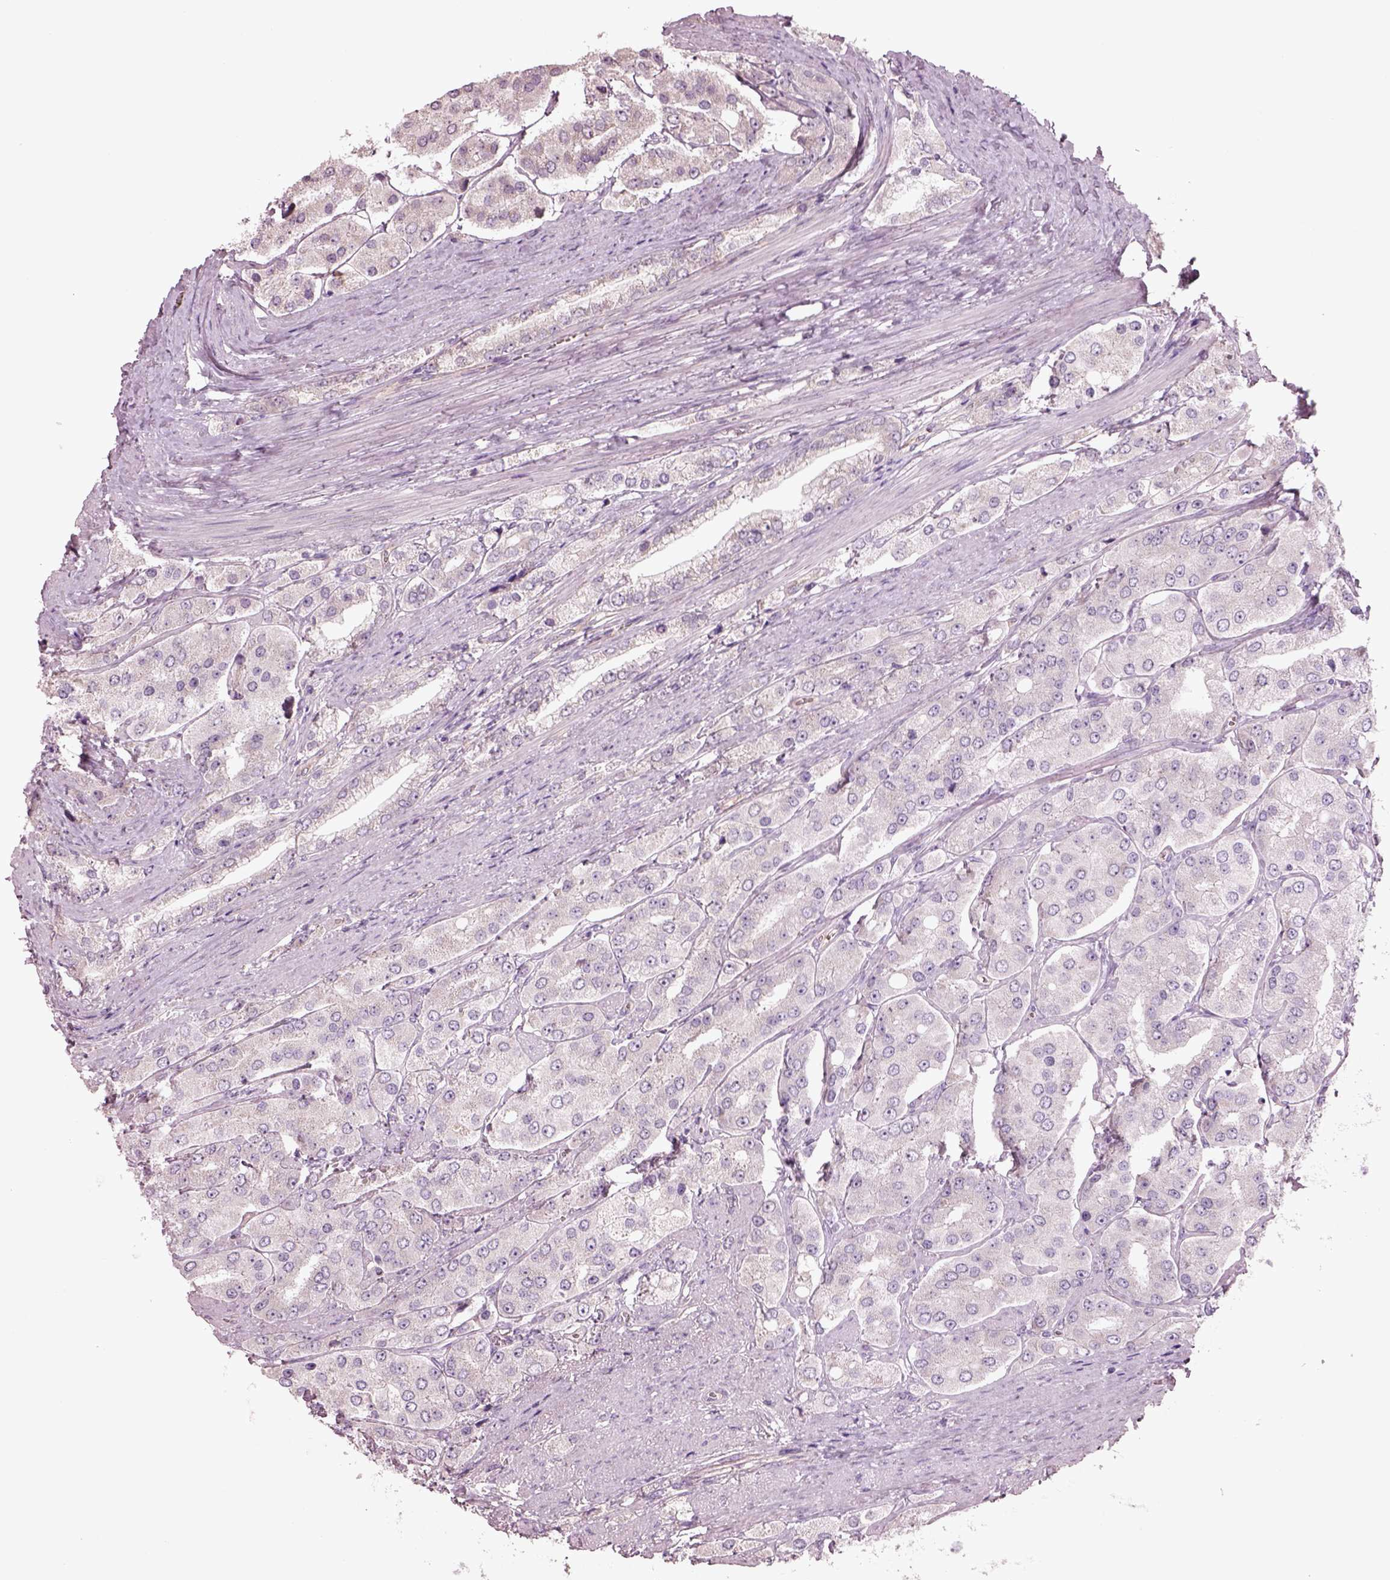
{"staining": {"intensity": "negative", "quantity": "none", "location": "none"}, "tissue": "prostate cancer", "cell_type": "Tumor cells", "image_type": "cancer", "snomed": [{"axis": "morphology", "description": "Adenocarcinoma, Low grade"}, {"axis": "topography", "description": "Prostate"}], "caption": "Tumor cells are negative for protein expression in human prostate cancer (low-grade adenocarcinoma).", "gene": "DUOXA2", "patient": {"sex": "male", "age": 69}}